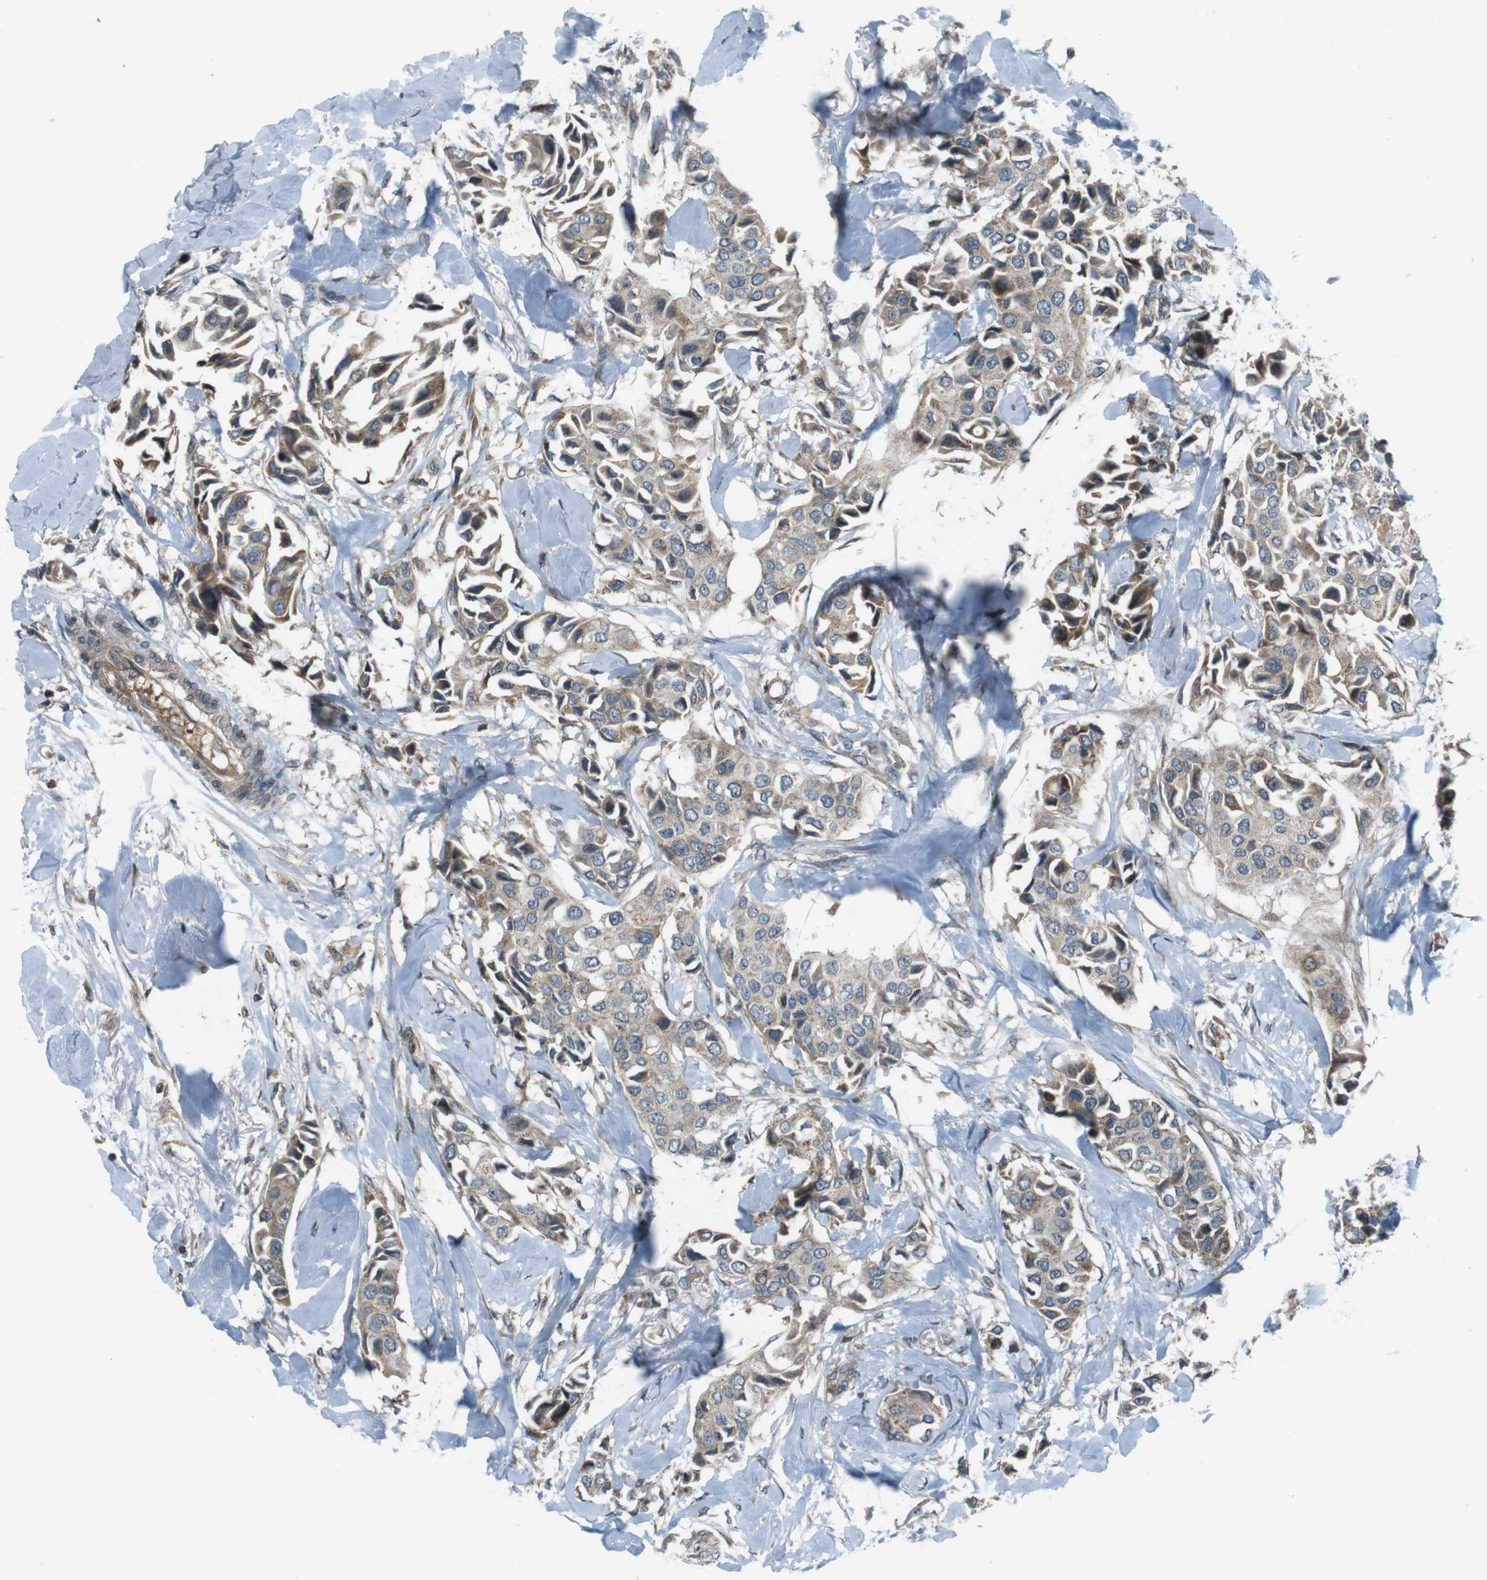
{"staining": {"intensity": "weak", "quantity": ">75%", "location": "cytoplasmic/membranous"}, "tissue": "breast cancer", "cell_type": "Tumor cells", "image_type": "cancer", "snomed": [{"axis": "morphology", "description": "Duct carcinoma"}, {"axis": "topography", "description": "Breast"}], "caption": "This image reveals invasive ductal carcinoma (breast) stained with immunohistochemistry (IHC) to label a protein in brown. The cytoplasmic/membranous of tumor cells show weak positivity for the protein. Nuclei are counter-stained blue.", "gene": "ZYX", "patient": {"sex": "female", "age": 80}}